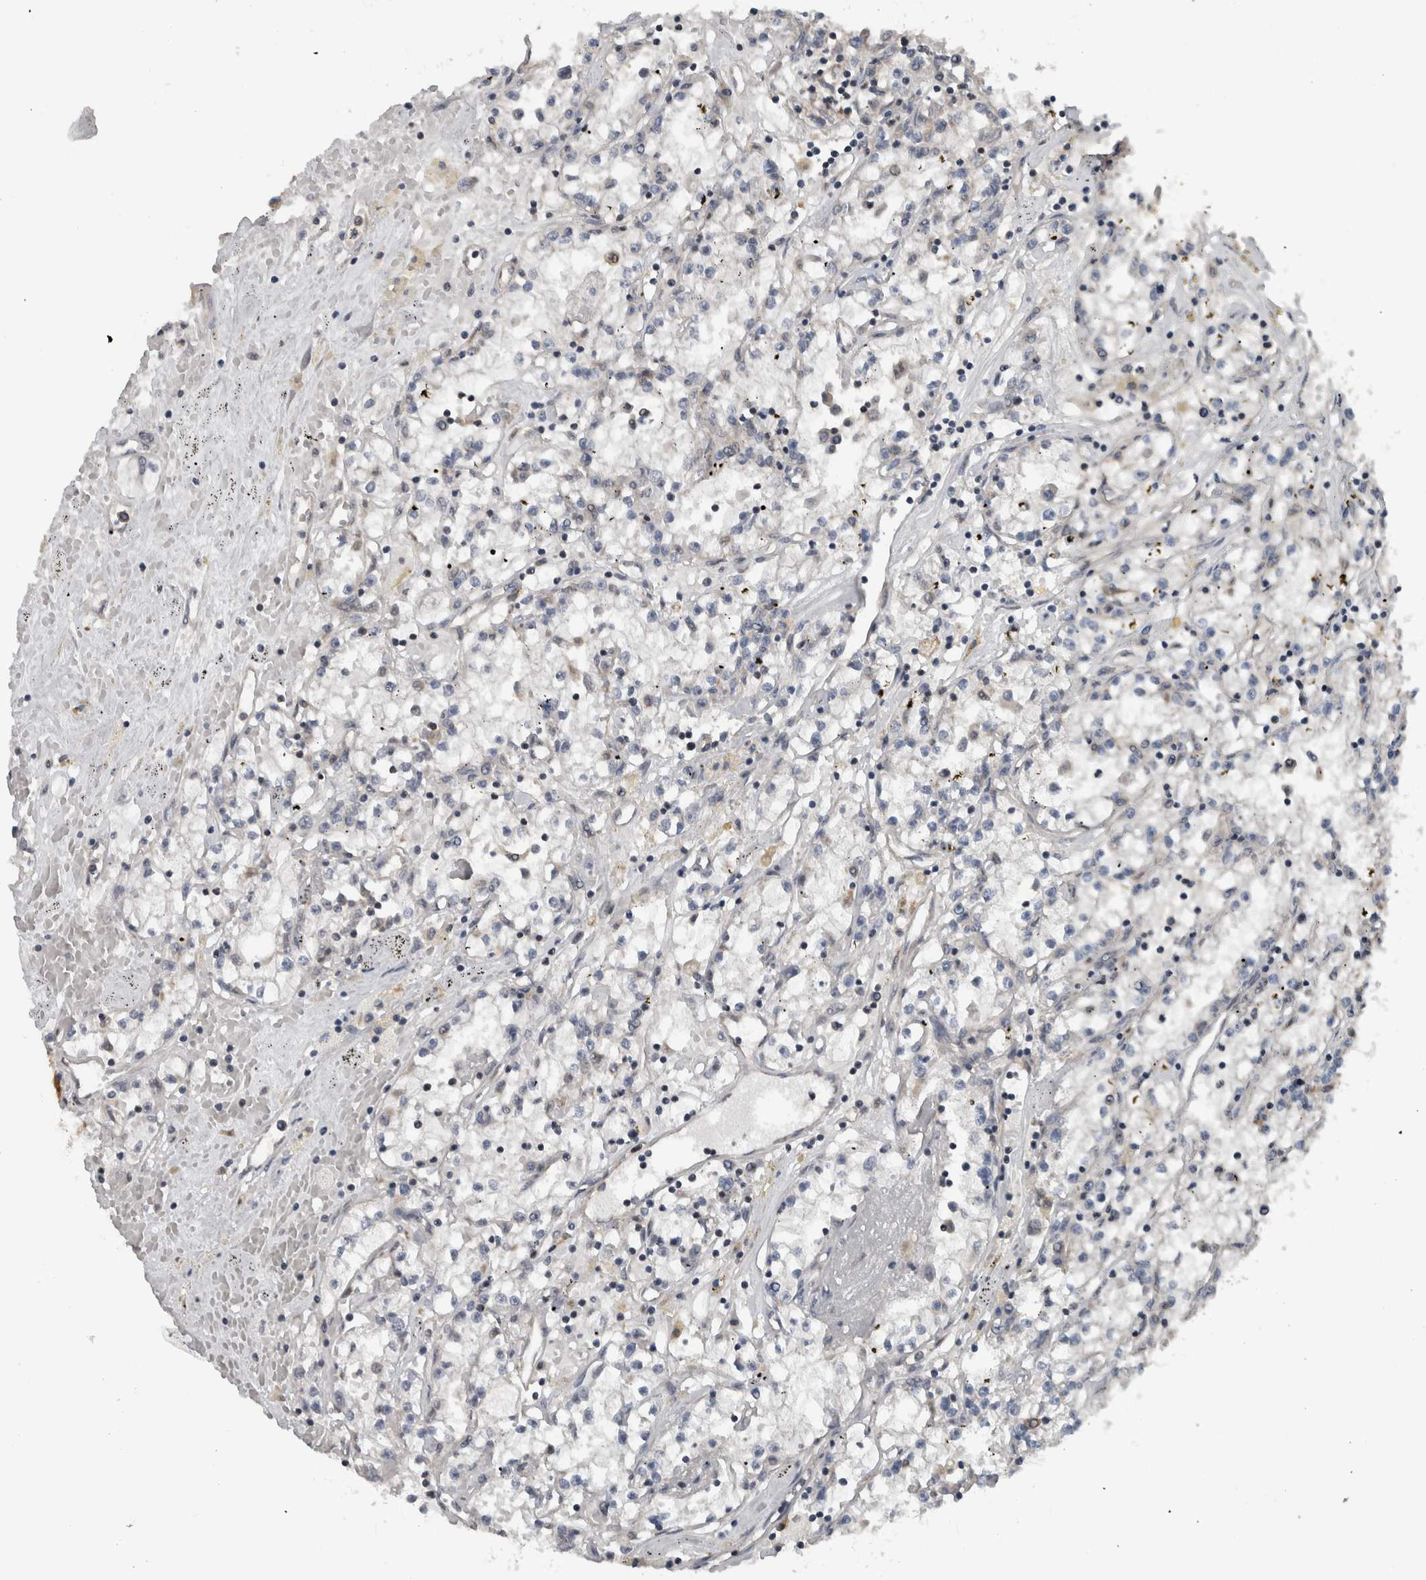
{"staining": {"intensity": "negative", "quantity": "none", "location": "none"}, "tissue": "renal cancer", "cell_type": "Tumor cells", "image_type": "cancer", "snomed": [{"axis": "morphology", "description": "Adenocarcinoma, NOS"}, {"axis": "topography", "description": "Kidney"}], "caption": "Immunohistochemistry (IHC) photomicrograph of human adenocarcinoma (renal) stained for a protein (brown), which reveals no positivity in tumor cells.", "gene": "ENY2", "patient": {"sex": "male", "age": 56}}